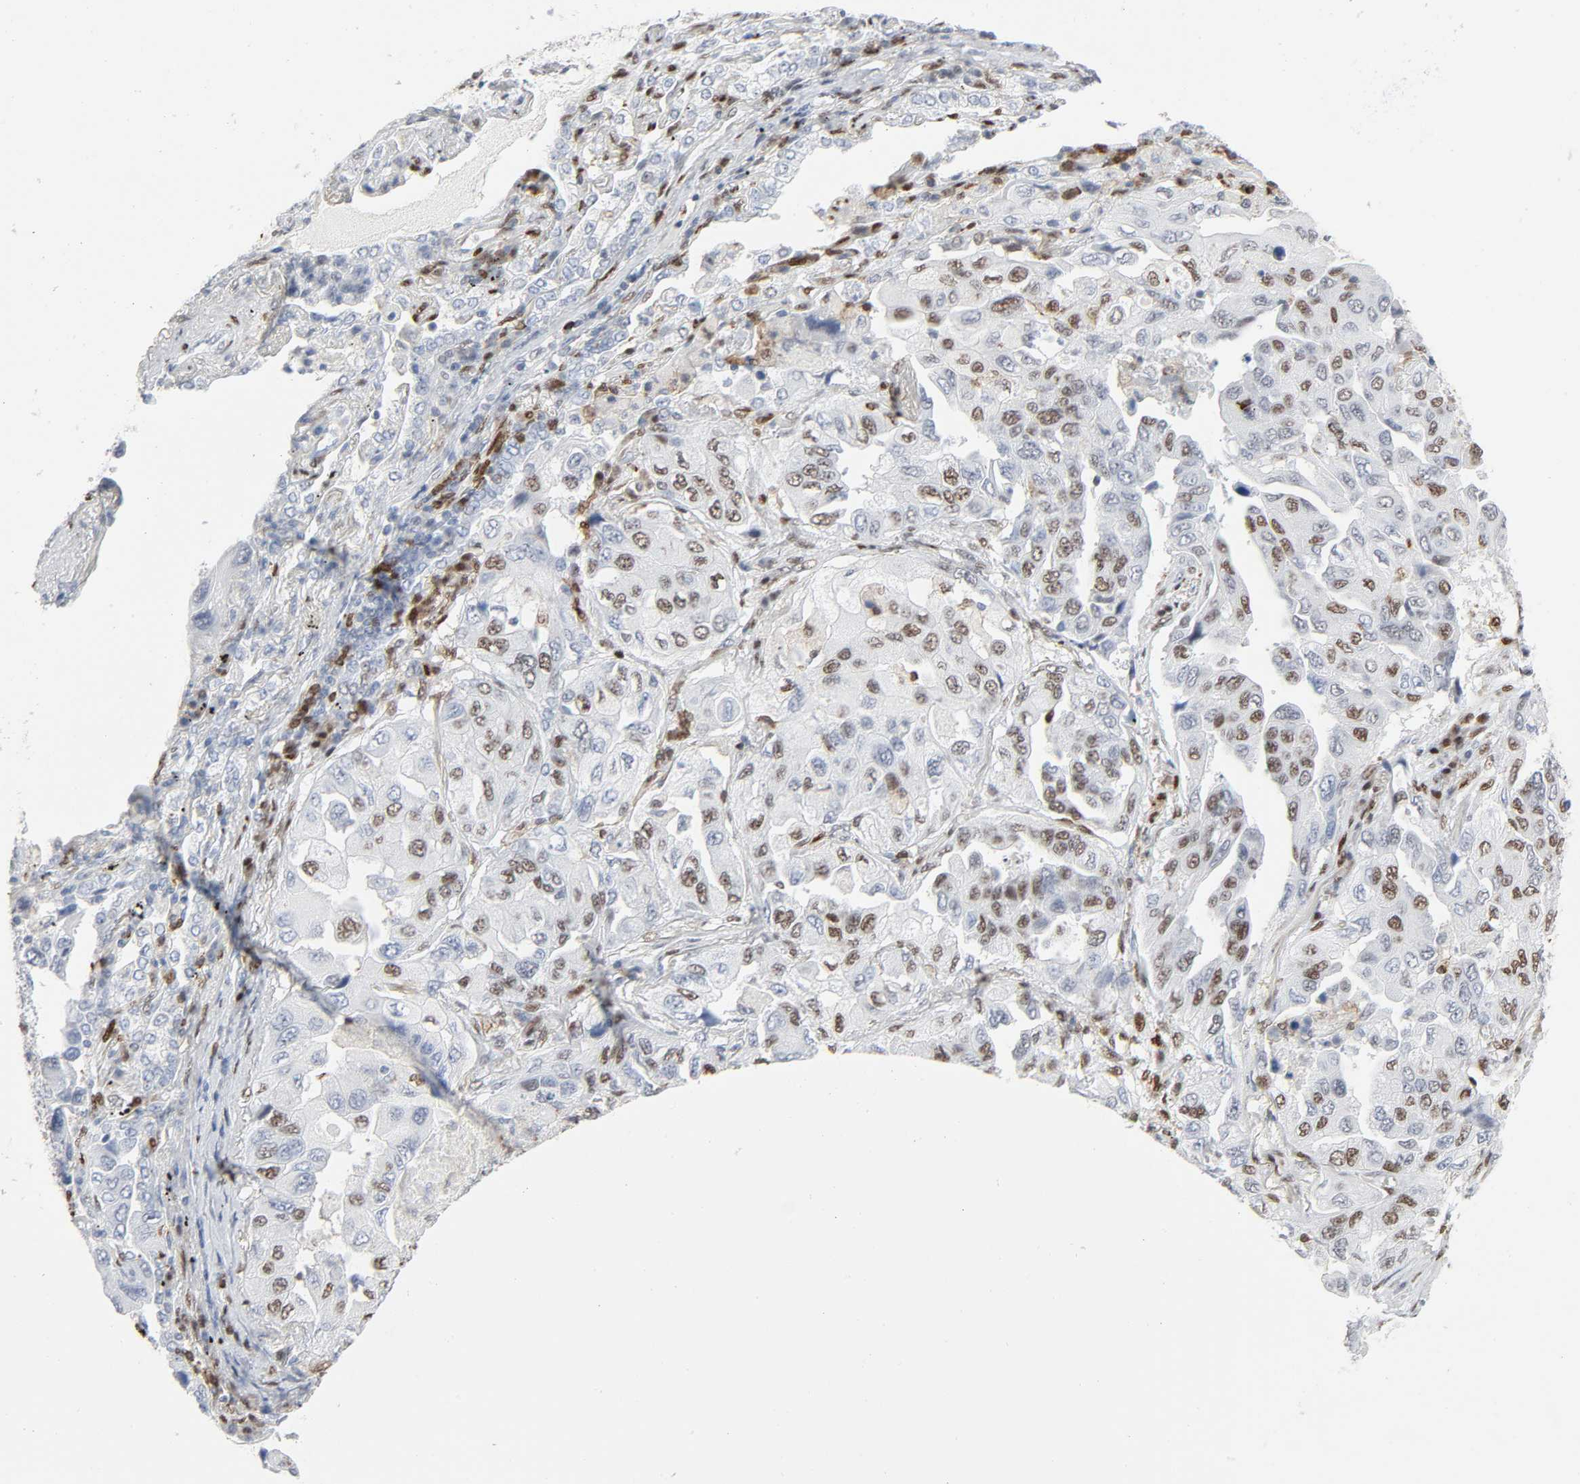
{"staining": {"intensity": "moderate", "quantity": "25%-75%", "location": "nuclear"}, "tissue": "lung cancer", "cell_type": "Tumor cells", "image_type": "cancer", "snomed": [{"axis": "morphology", "description": "Adenocarcinoma, NOS"}, {"axis": "topography", "description": "Lung"}], "caption": "Immunohistochemistry (IHC) micrograph of lung cancer (adenocarcinoma) stained for a protein (brown), which demonstrates medium levels of moderate nuclear positivity in about 25%-75% of tumor cells.", "gene": "WAS", "patient": {"sex": "female", "age": 65}}